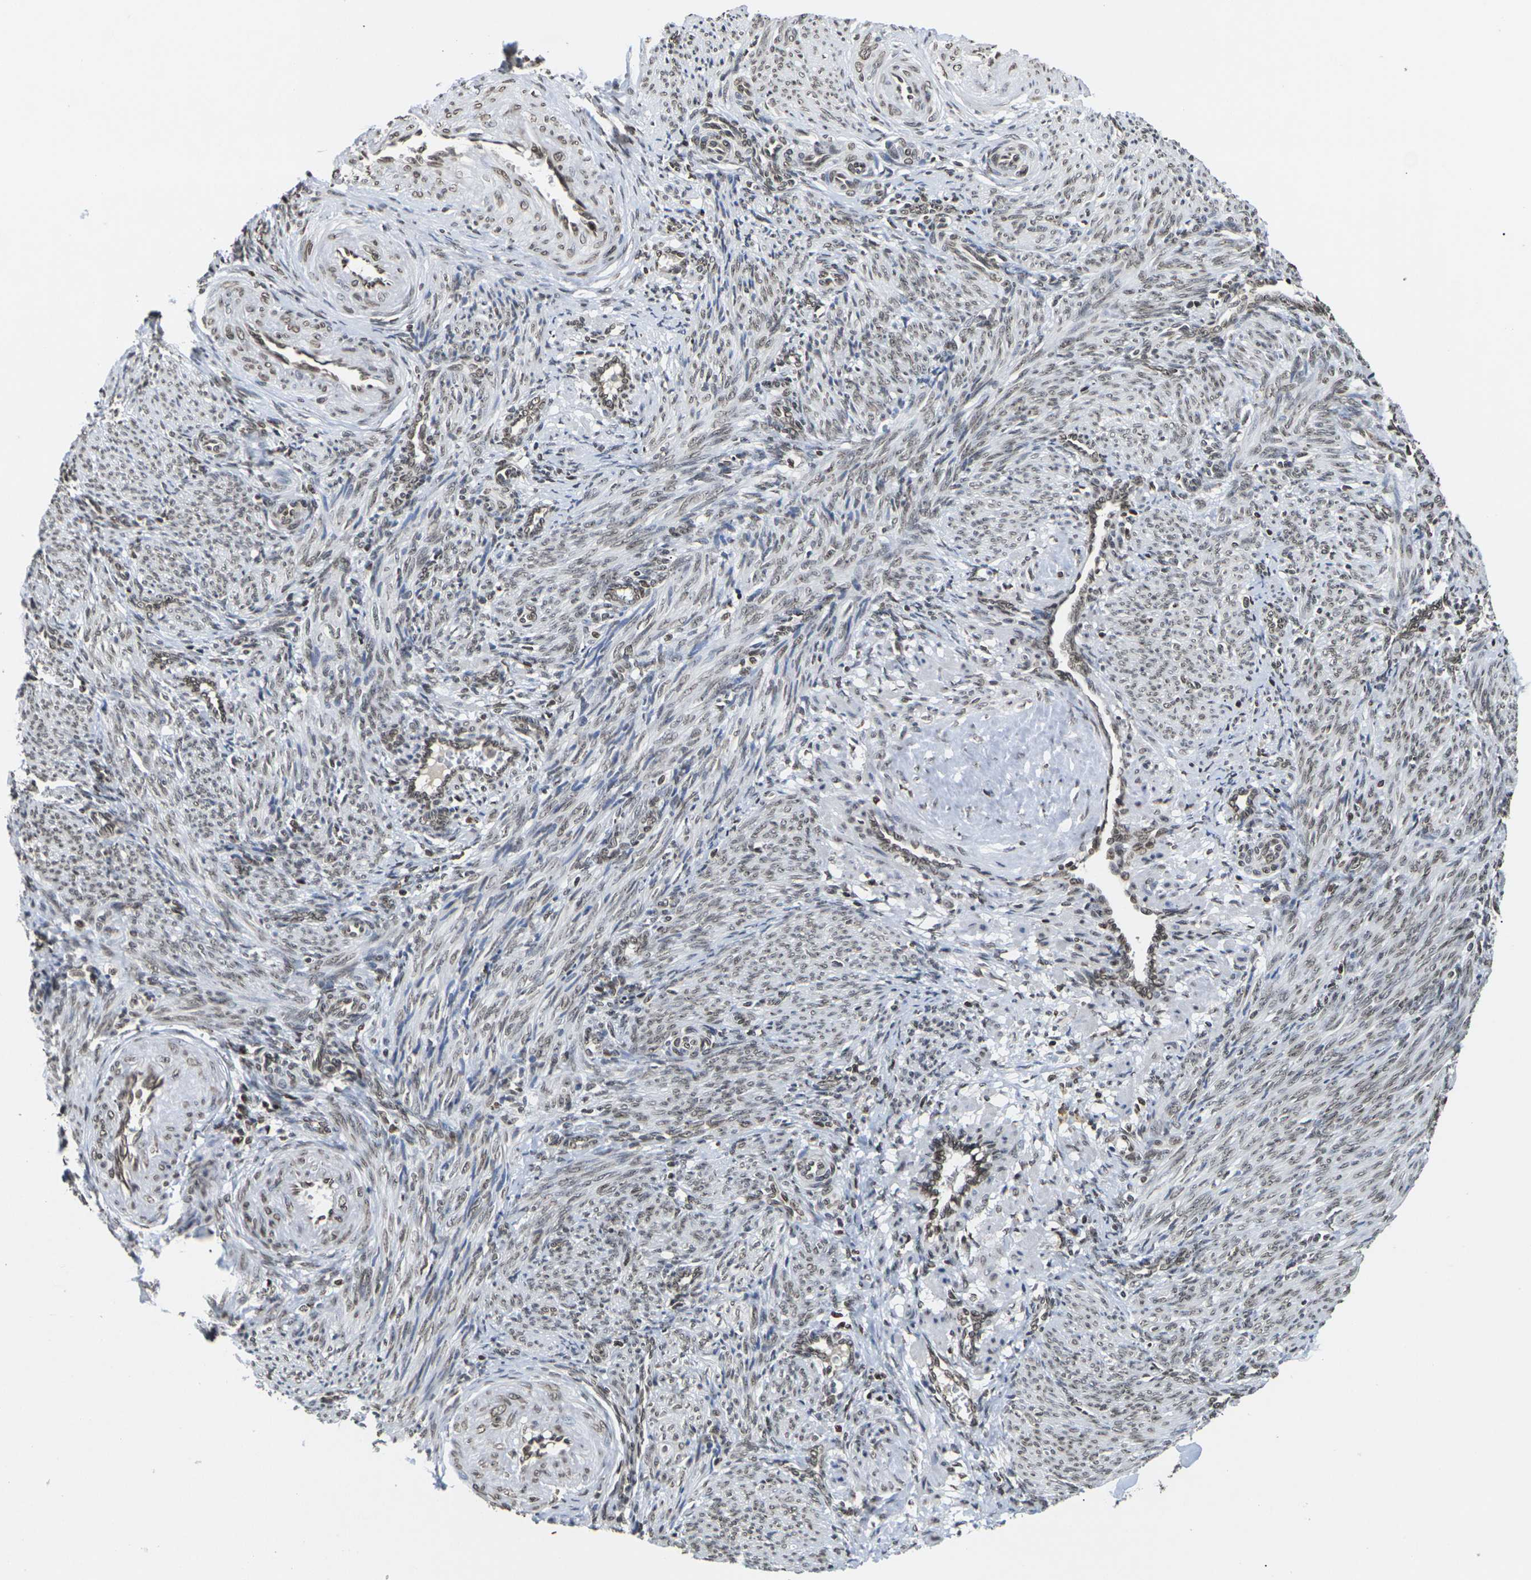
{"staining": {"intensity": "weak", "quantity": ">75%", "location": "nuclear"}, "tissue": "smooth muscle", "cell_type": "Smooth muscle cells", "image_type": "normal", "snomed": [{"axis": "morphology", "description": "Normal tissue, NOS"}, {"axis": "topography", "description": "Endometrium"}], "caption": "Normal smooth muscle demonstrates weak nuclear expression in approximately >75% of smooth muscle cells, visualized by immunohistochemistry.", "gene": "ETV5", "patient": {"sex": "female", "age": 33}}